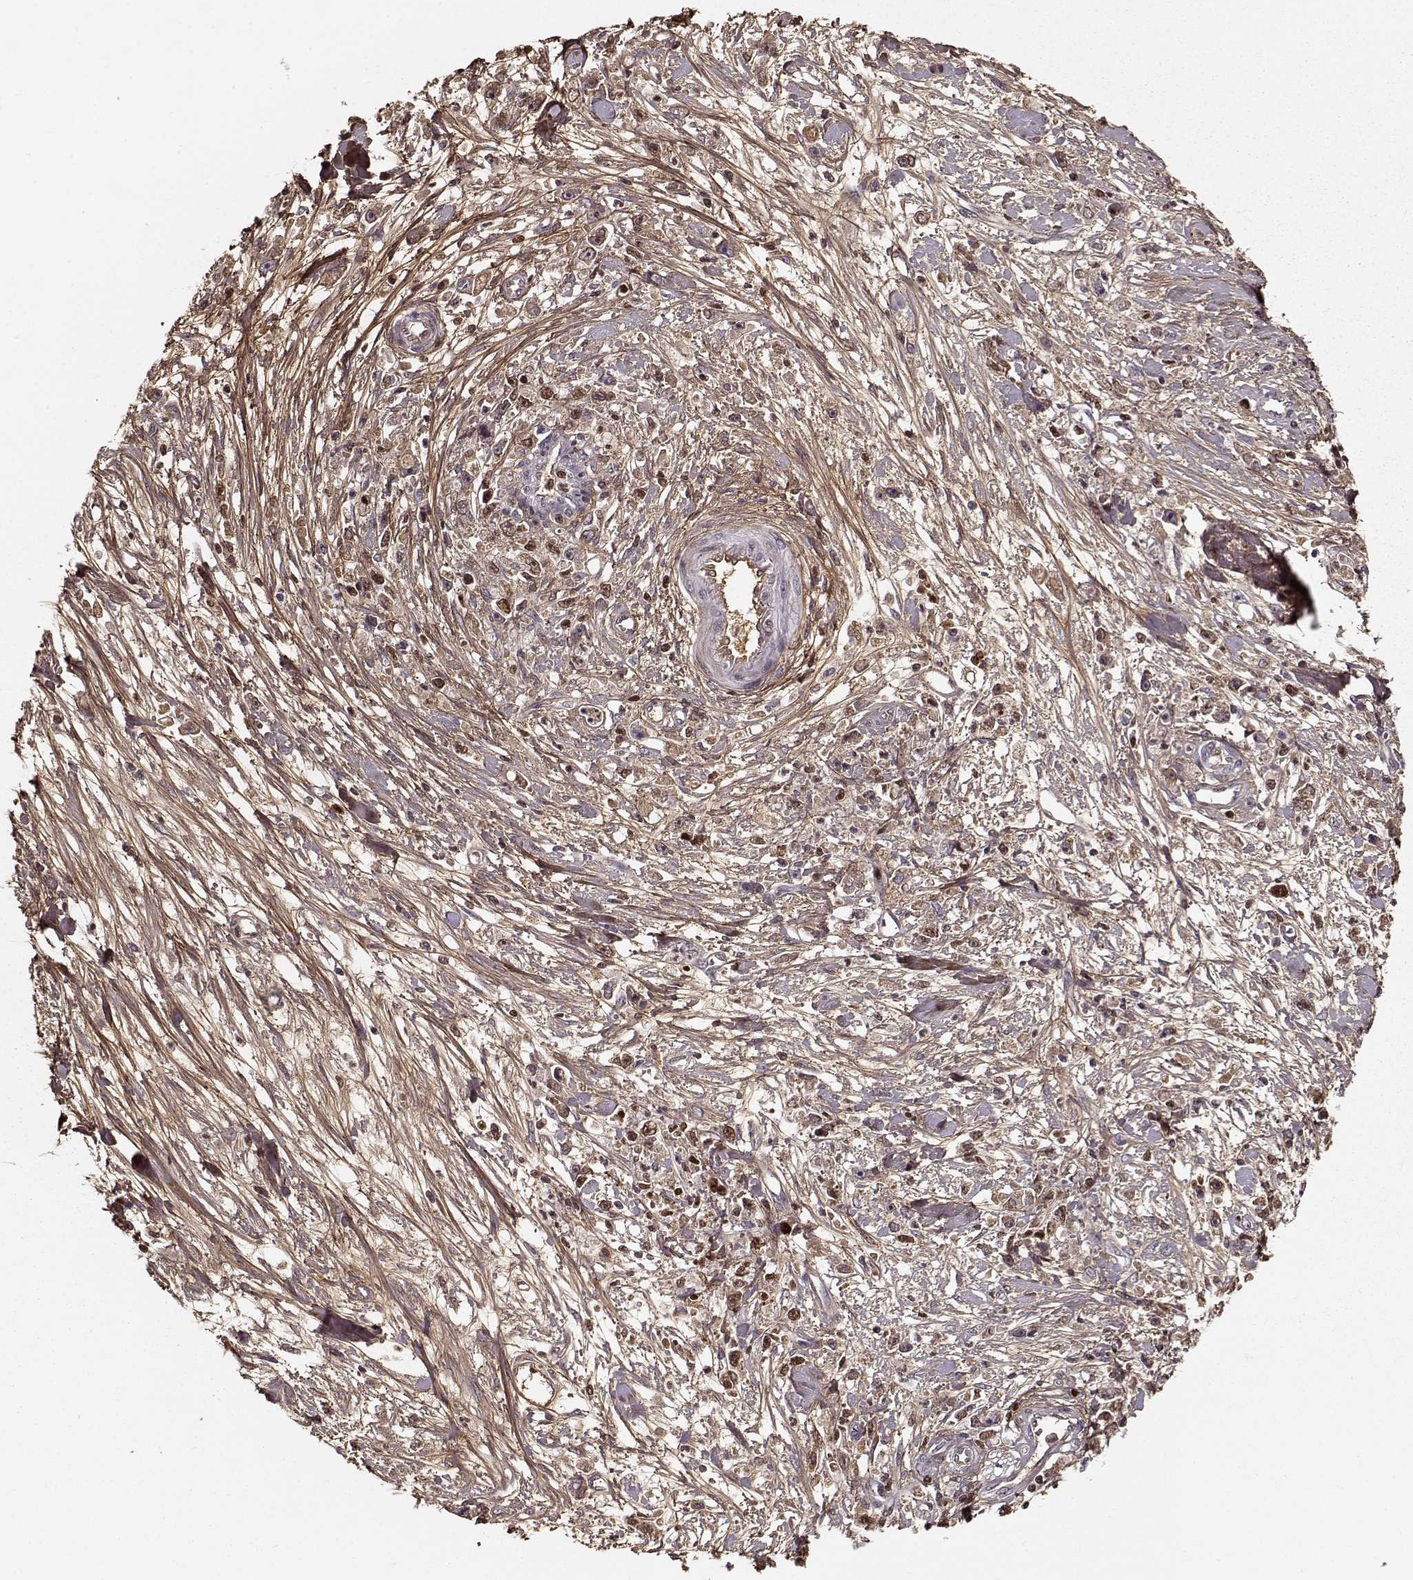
{"staining": {"intensity": "negative", "quantity": "none", "location": "none"}, "tissue": "stomach cancer", "cell_type": "Tumor cells", "image_type": "cancer", "snomed": [{"axis": "morphology", "description": "Adenocarcinoma, NOS"}, {"axis": "topography", "description": "Stomach"}], "caption": "Immunohistochemistry of human stomach cancer demonstrates no staining in tumor cells.", "gene": "LUM", "patient": {"sex": "female", "age": 59}}